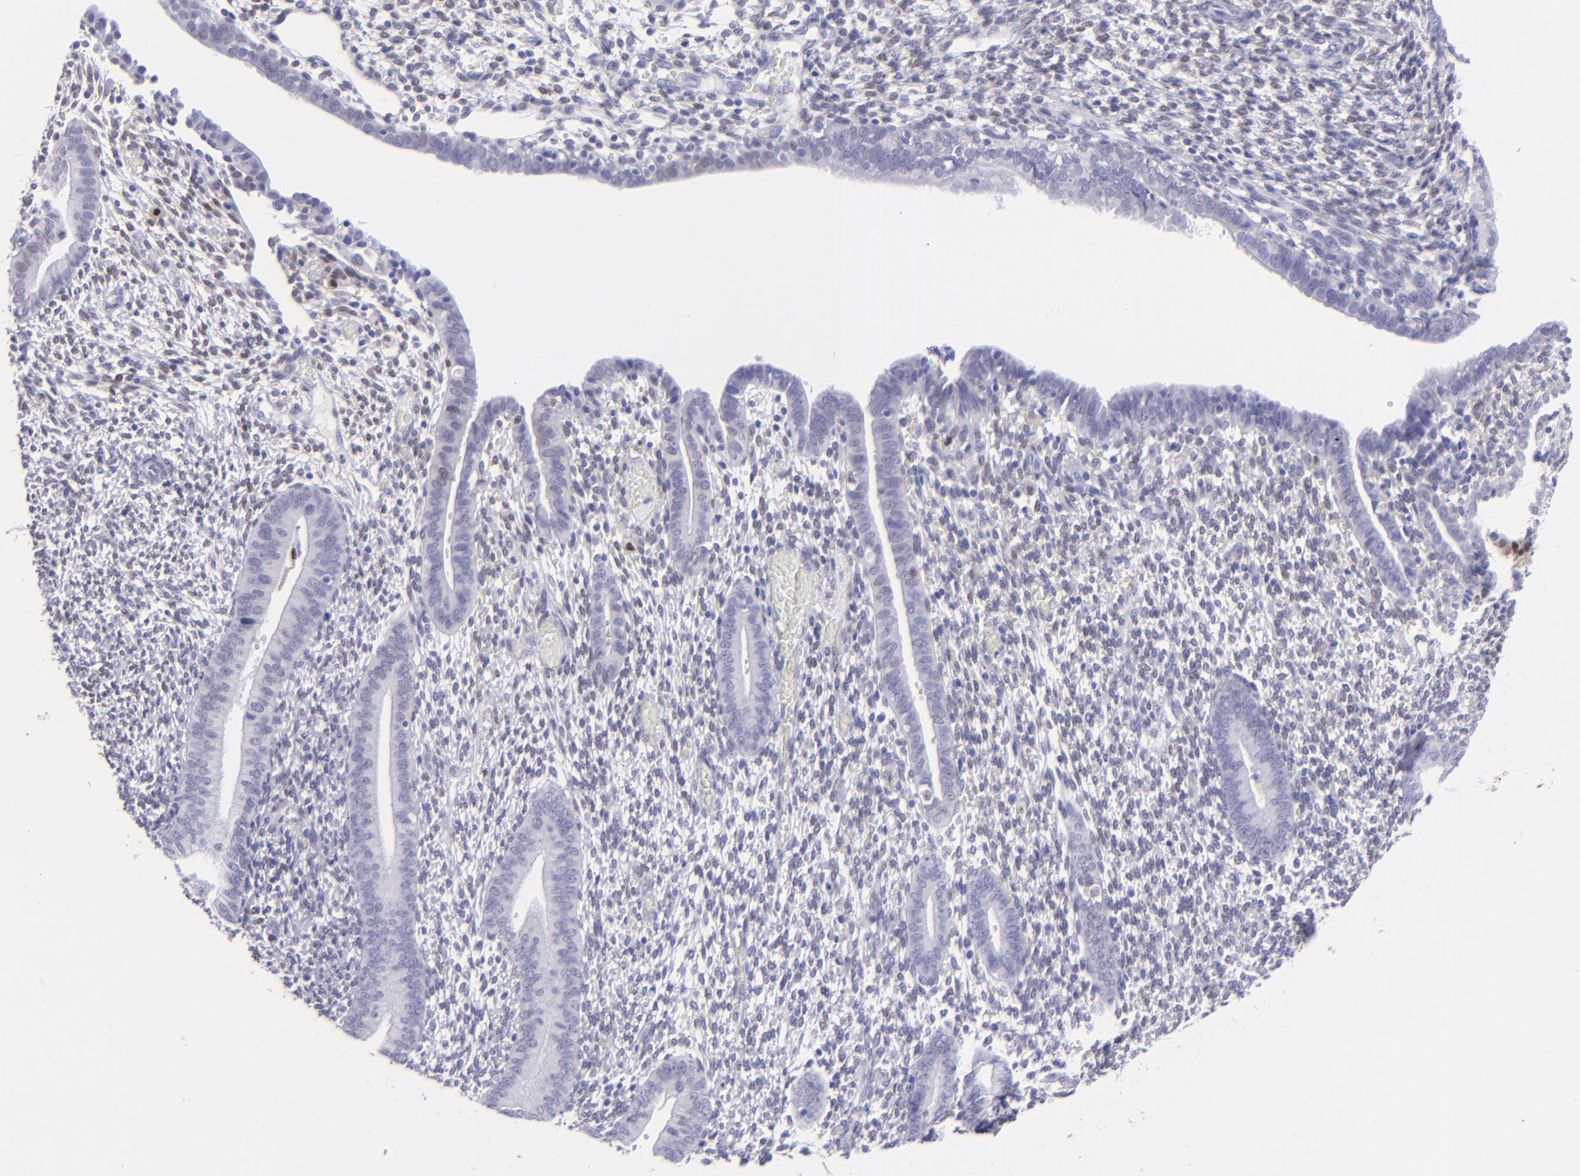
{"staining": {"intensity": "moderate", "quantity": "25%-75%", "location": "nuclear"}, "tissue": "endometrium", "cell_type": "Cells in endometrial stroma", "image_type": "normal", "snomed": [{"axis": "morphology", "description": "Normal tissue, NOS"}, {"axis": "topography", "description": "Smooth muscle"}, {"axis": "topography", "description": "Endometrium"}], "caption": "Cells in endometrial stroma demonstrate medium levels of moderate nuclear positivity in about 25%-75% of cells in unremarkable endometrium. (DAB (3,3'-diaminobenzidine) IHC with brightfield microscopy, high magnification).", "gene": "MITF", "patient": {"sex": "female", "age": 57}}